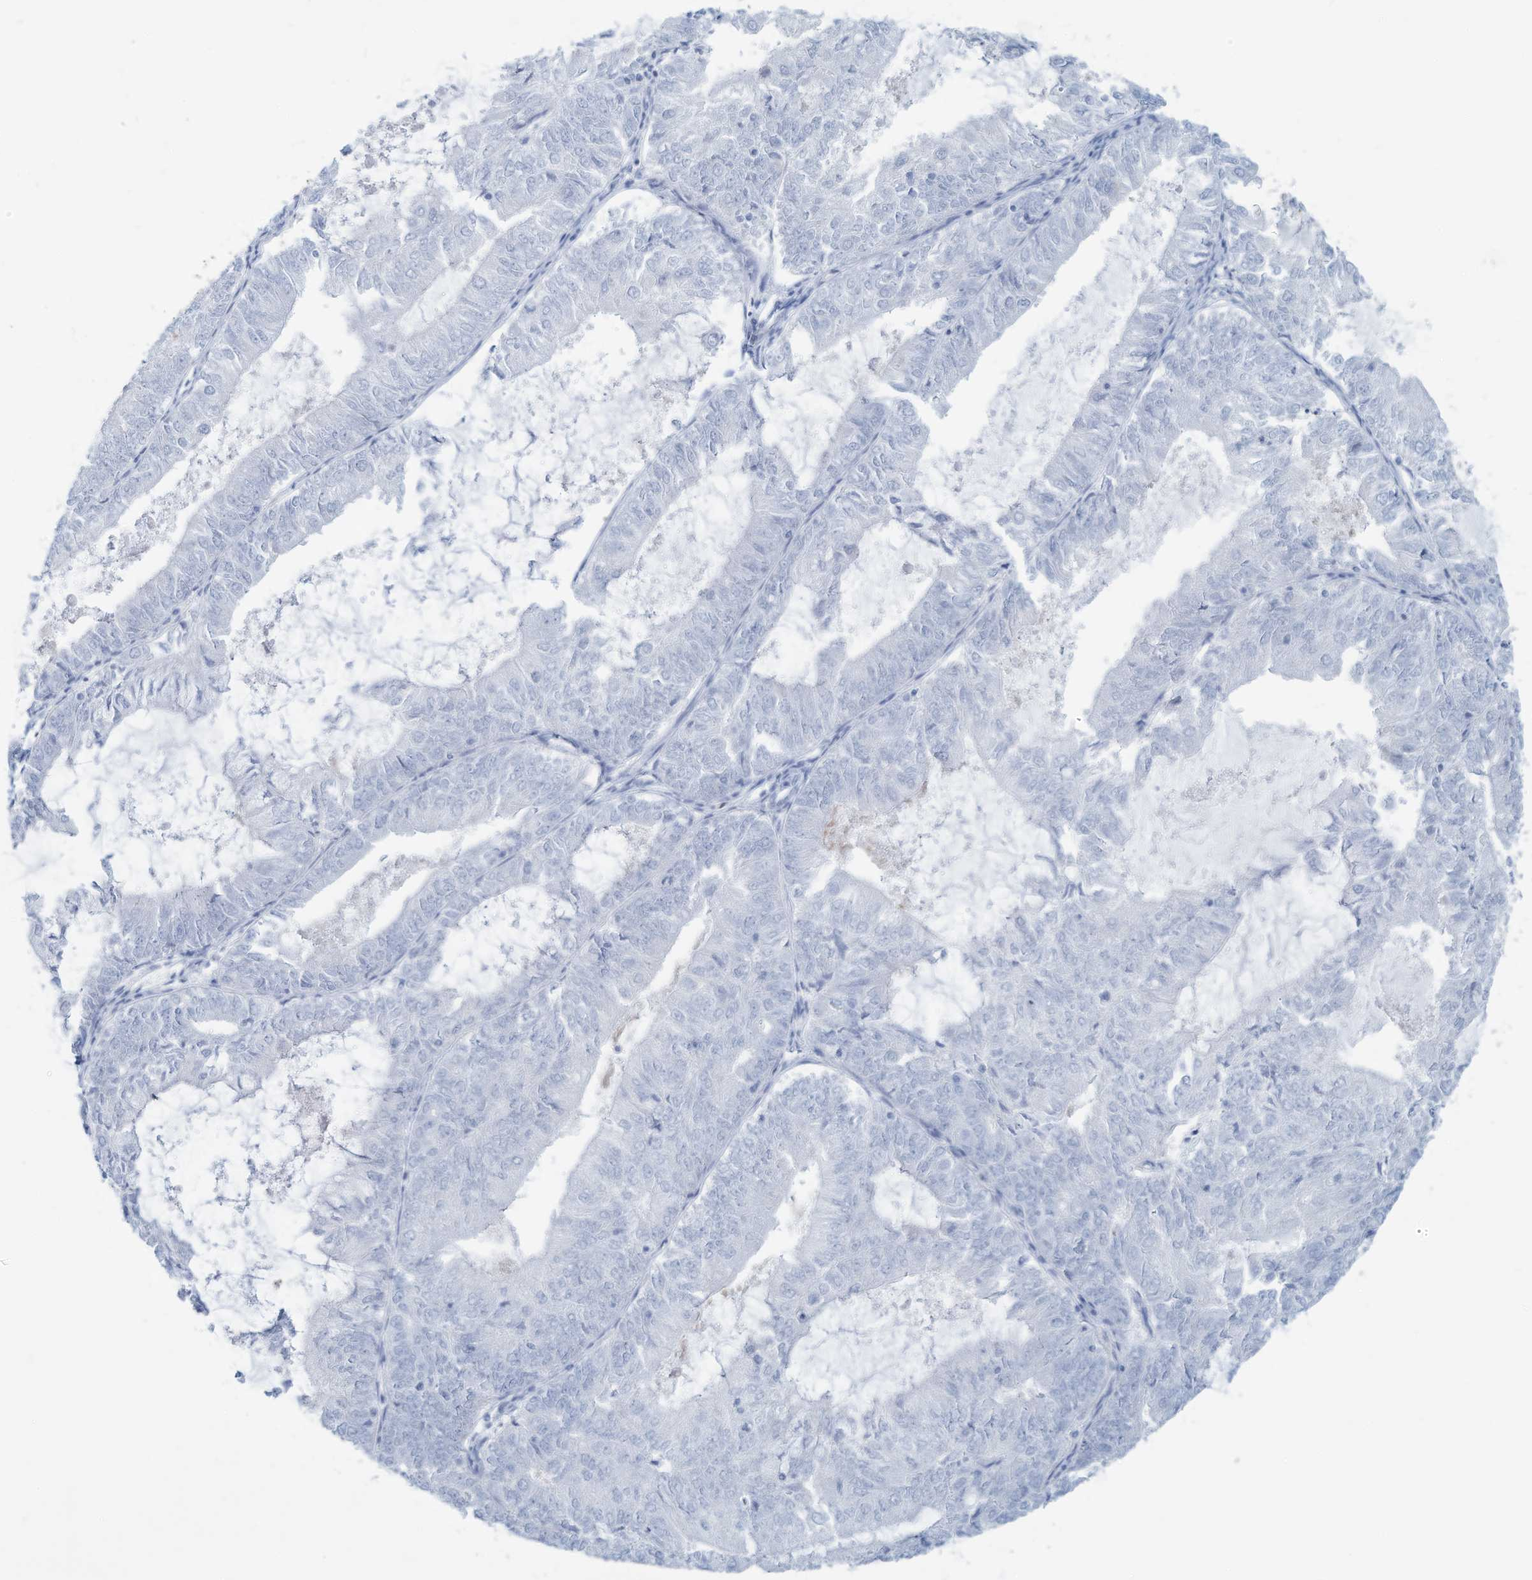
{"staining": {"intensity": "negative", "quantity": "none", "location": "none"}, "tissue": "endometrial cancer", "cell_type": "Tumor cells", "image_type": "cancer", "snomed": [{"axis": "morphology", "description": "Adenocarcinoma, NOS"}, {"axis": "topography", "description": "Endometrium"}], "caption": "Protein analysis of adenocarcinoma (endometrial) displays no significant positivity in tumor cells.", "gene": "ERI2", "patient": {"sex": "female", "age": 57}}